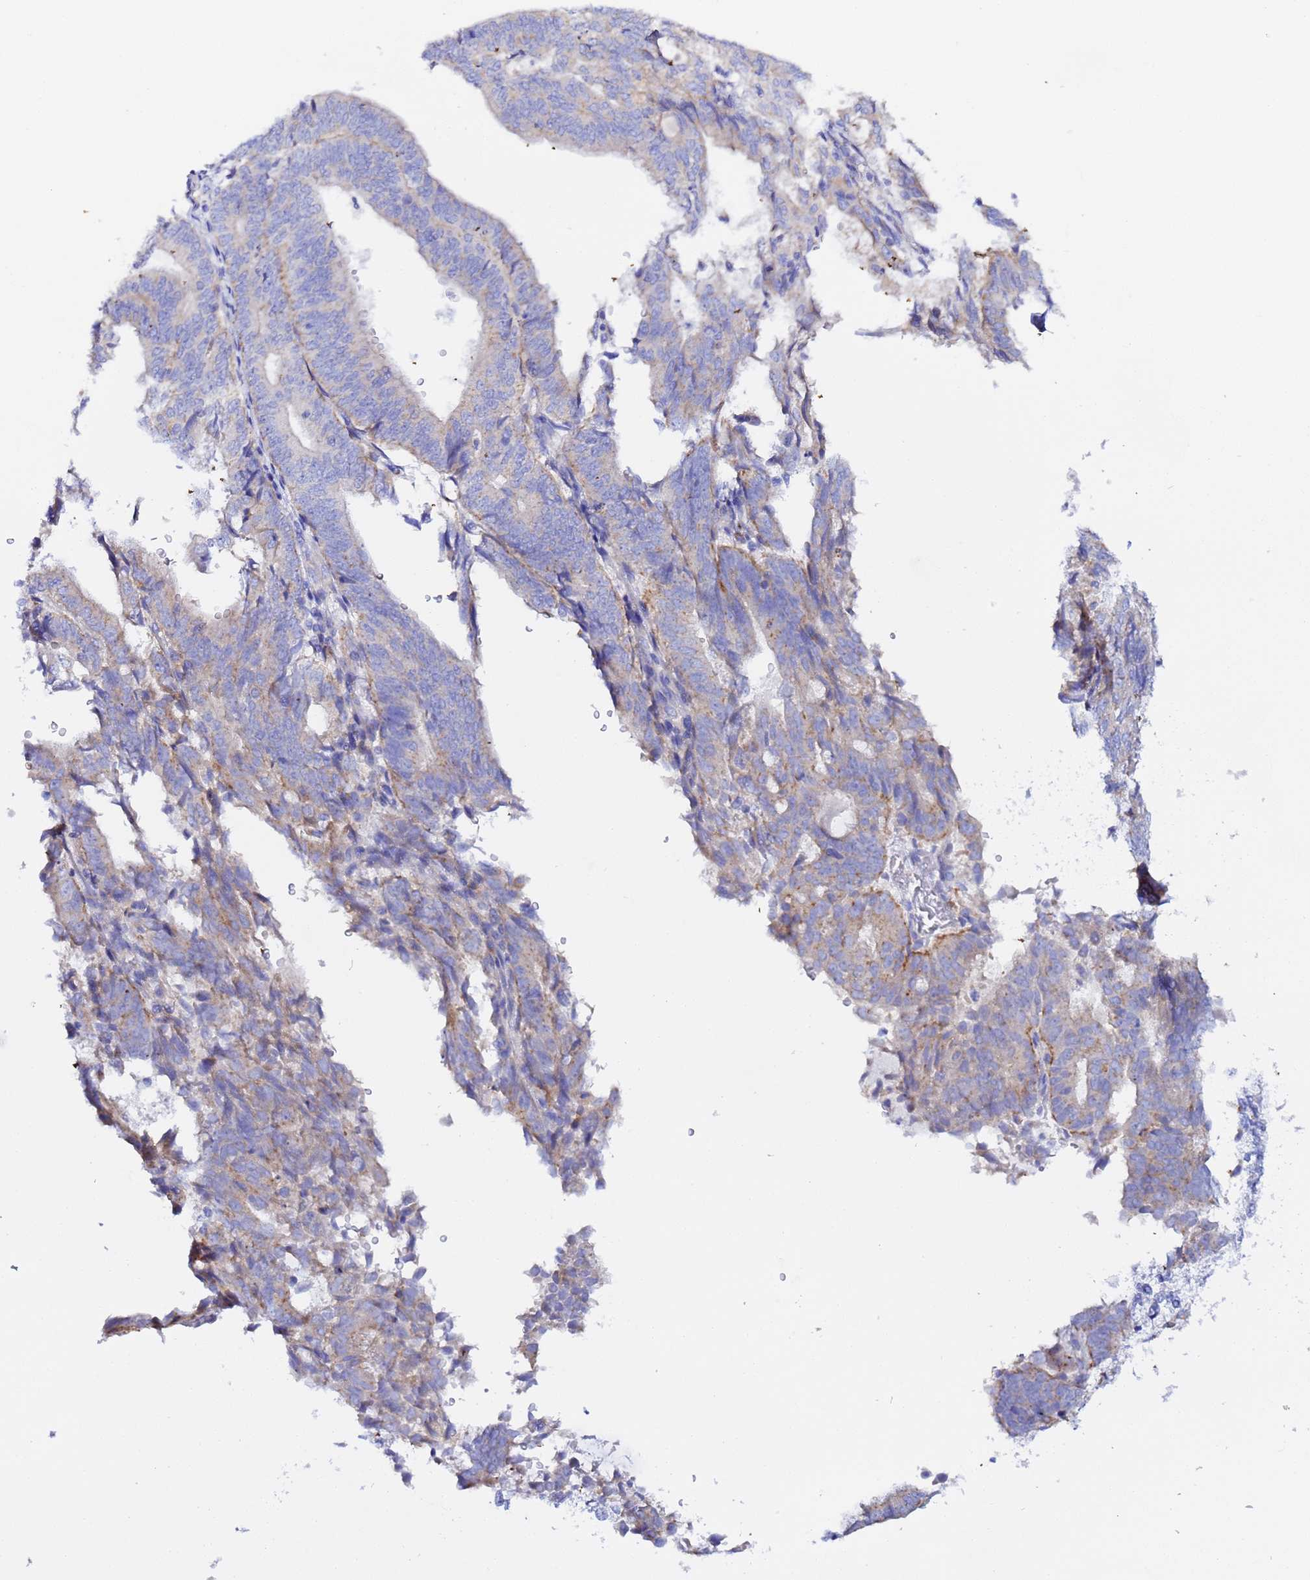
{"staining": {"intensity": "weak", "quantity": "25%-75%", "location": "cytoplasmic/membranous"}, "tissue": "endometrial cancer", "cell_type": "Tumor cells", "image_type": "cancer", "snomed": [{"axis": "morphology", "description": "Adenocarcinoma, NOS"}, {"axis": "topography", "description": "Endometrium"}], "caption": "About 25%-75% of tumor cells in adenocarcinoma (endometrial) exhibit weak cytoplasmic/membranous protein expression as visualized by brown immunohistochemical staining.", "gene": "VTI1B", "patient": {"sex": "female", "age": 70}}